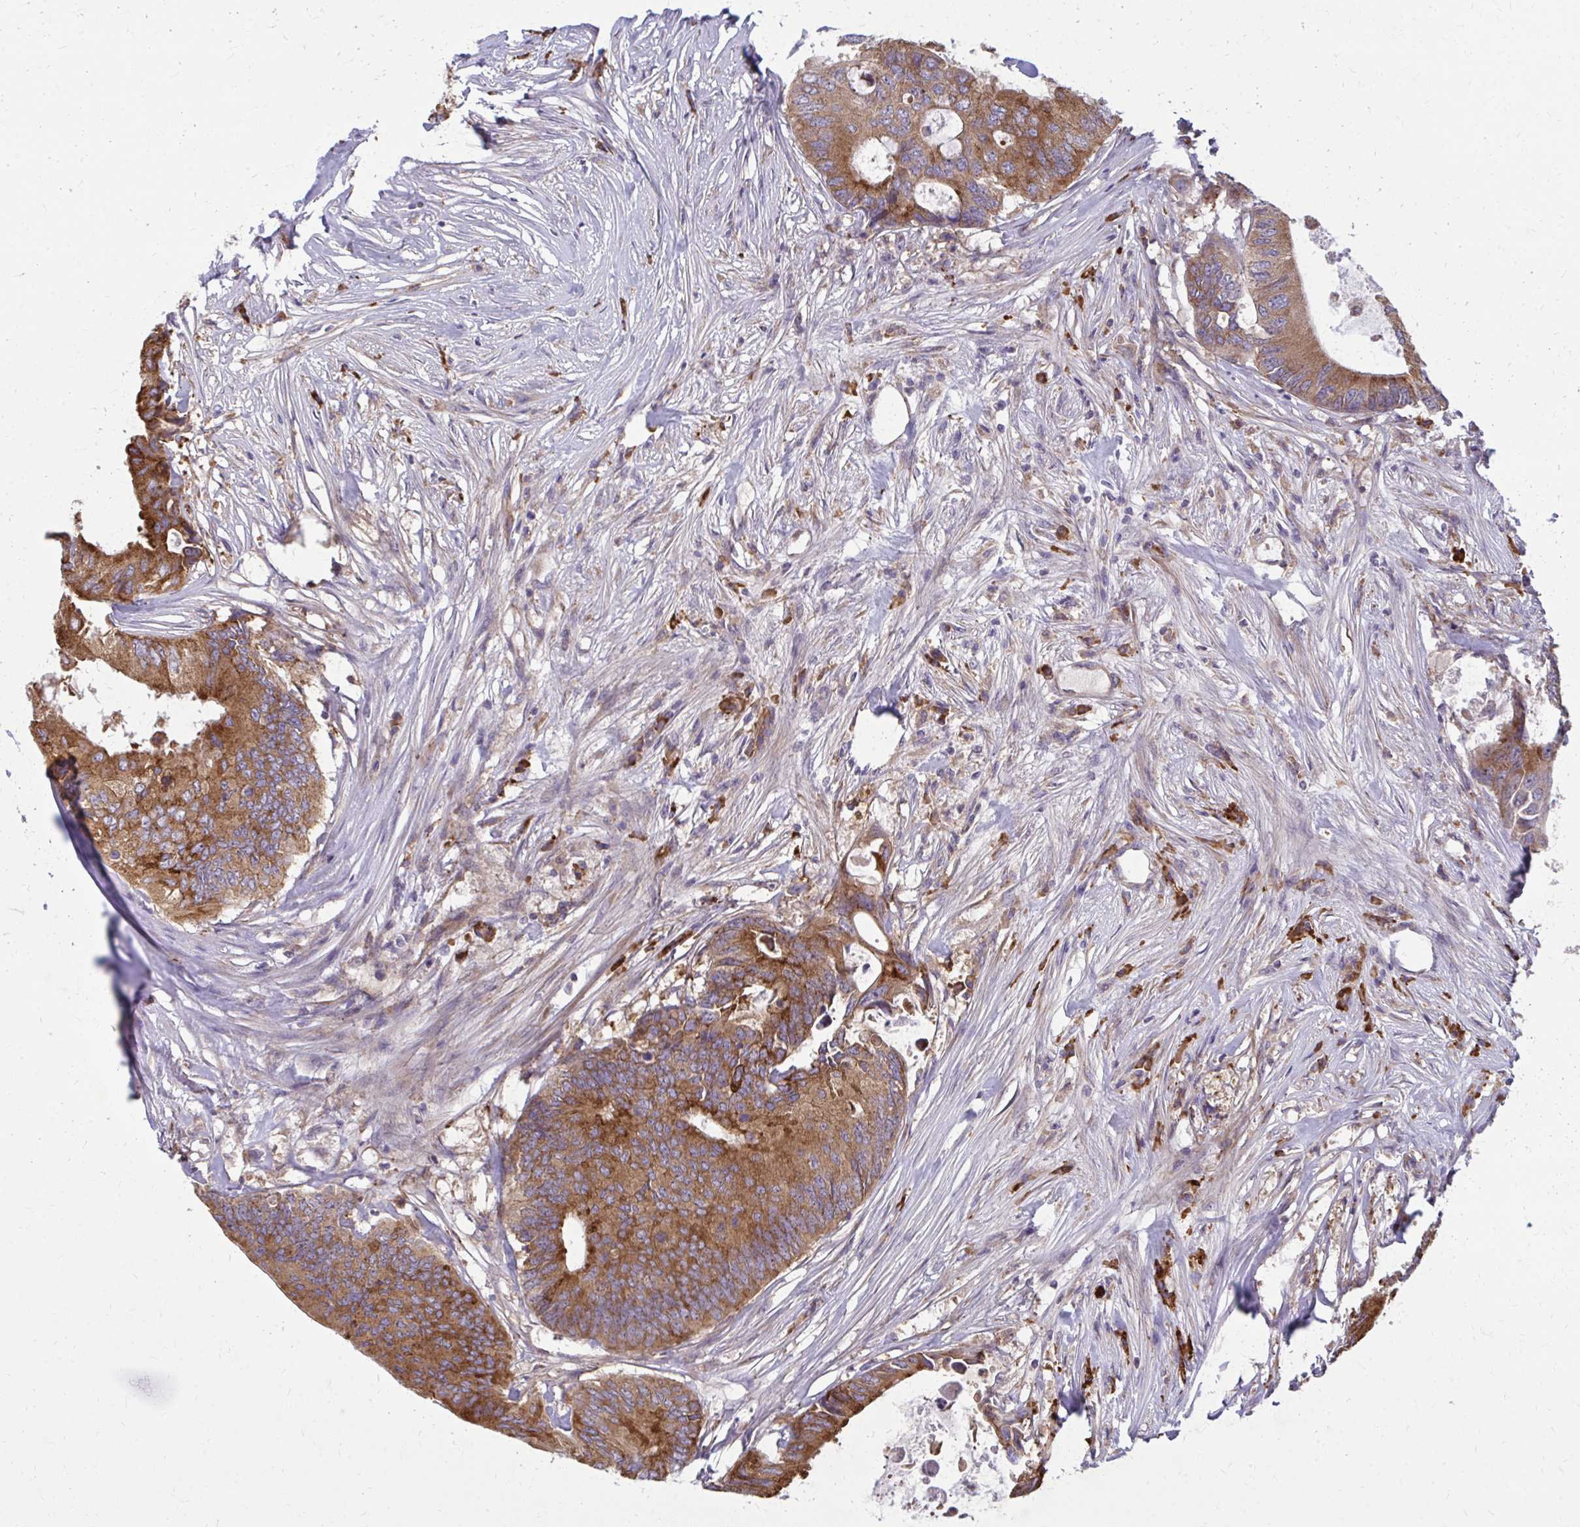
{"staining": {"intensity": "strong", "quantity": ">75%", "location": "cytoplasmic/membranous"}, "tissue": "colorectal cancer", "cell_type": "Tumor cells", "image_type": "cancer", "snomed": [{"axis": "morphology", "description": "Adenocarcinoma, NOS"}, {"axis": "topography", "description": "Colon"}], "caption": "Protein expression analysis of colorectal cancer (adenocarcinoma) exhibits strong cytoplasmic/membranous expression in about >75% of tumor cells.", "gene": "CEMP1", "patient": {"sex": "male", "age": 71}}